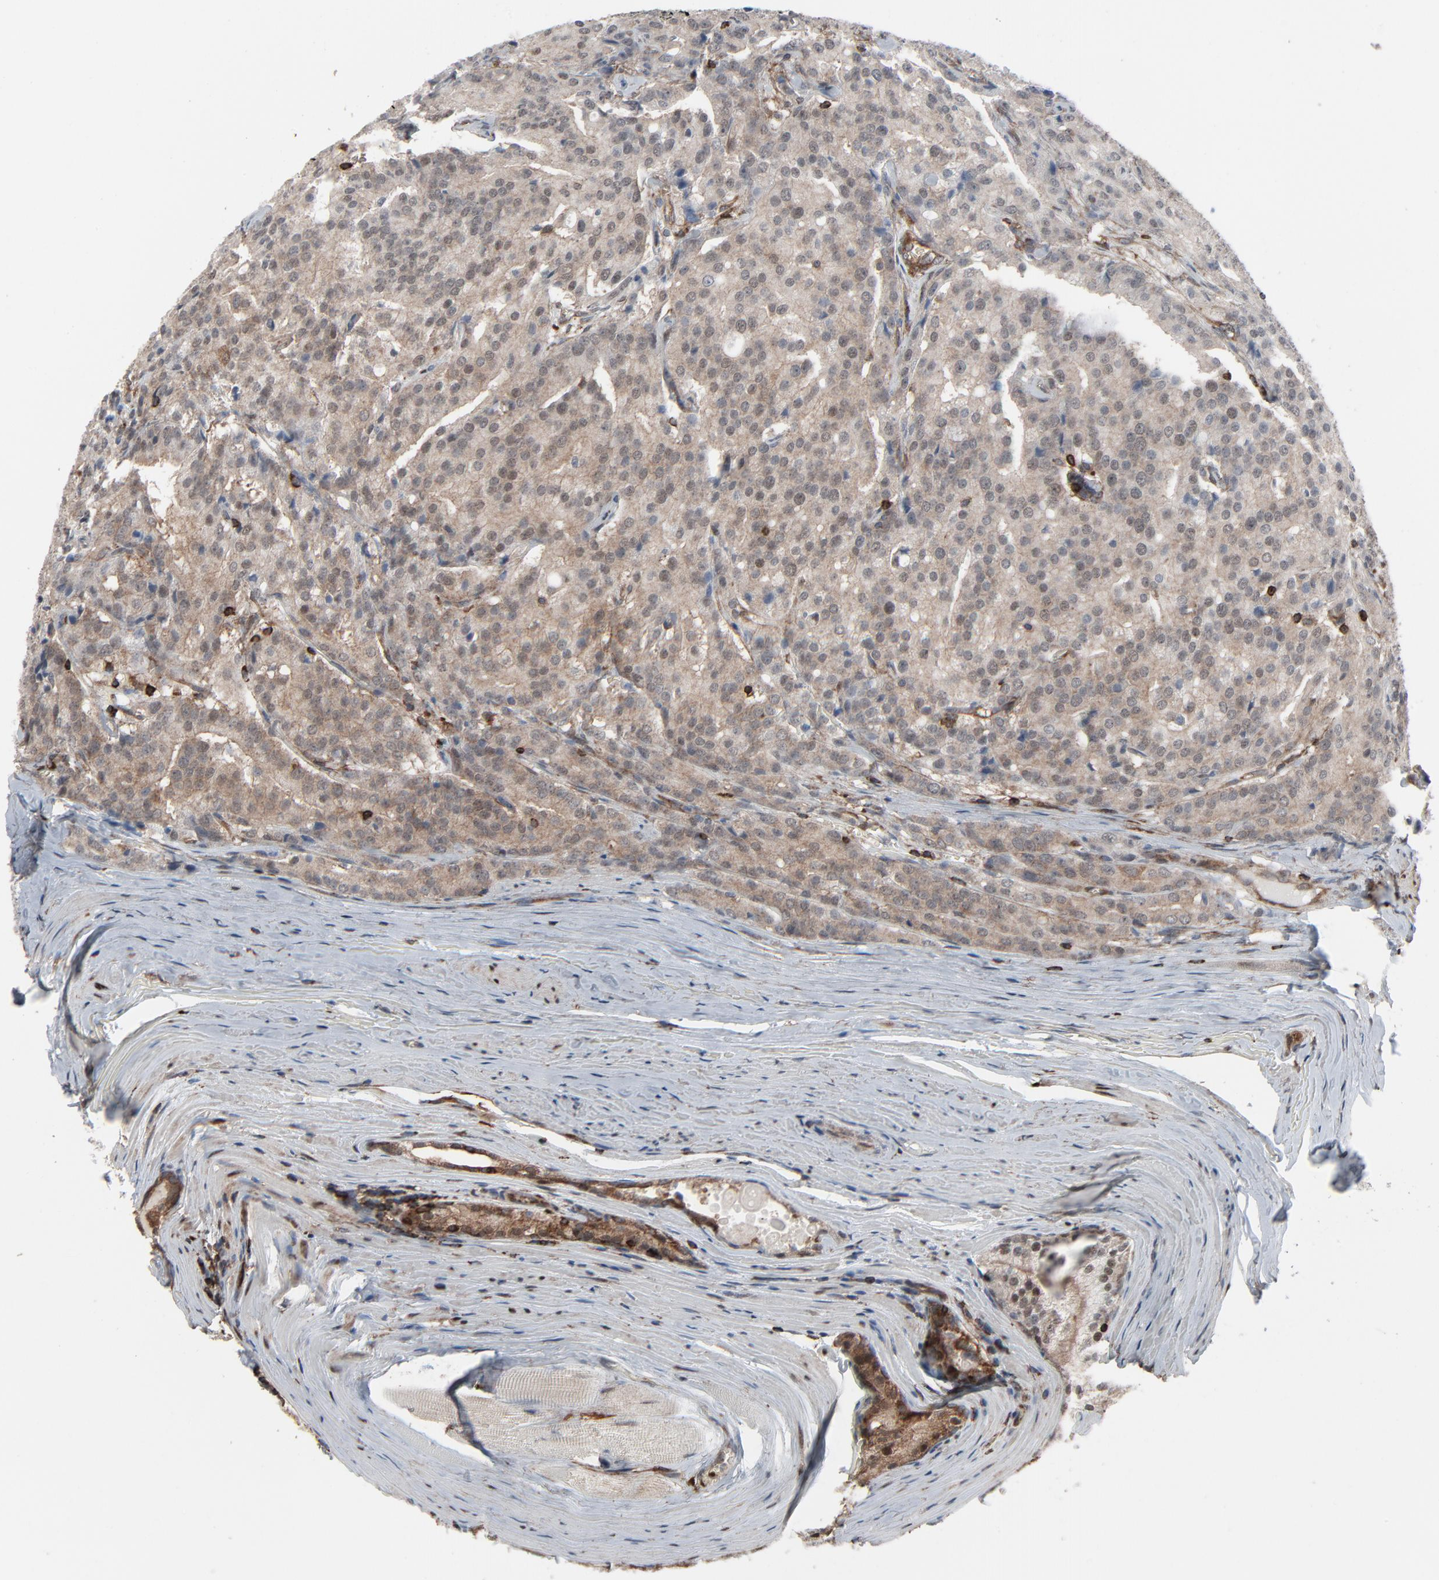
{"staining": {"intensity": "negative", "quantity": "none", "location": "none"}, "tissue": "prostate cancer", "cell_type": "Tumor cells", "image_type": "cancer", "snomed": [{"axis": "morphology", "description": "Adenocarcinoma, Medium grade"}, {"axis": "topography", "description": "Prostate"}], "caption": "The immunohistochemistry micrograph has no significant positivity in tumor cells of adenocarcinoma (medium-grade) (prostate) tissue.", "gene": "OPTN", "patient": {"sex": "male", "age": 72}}